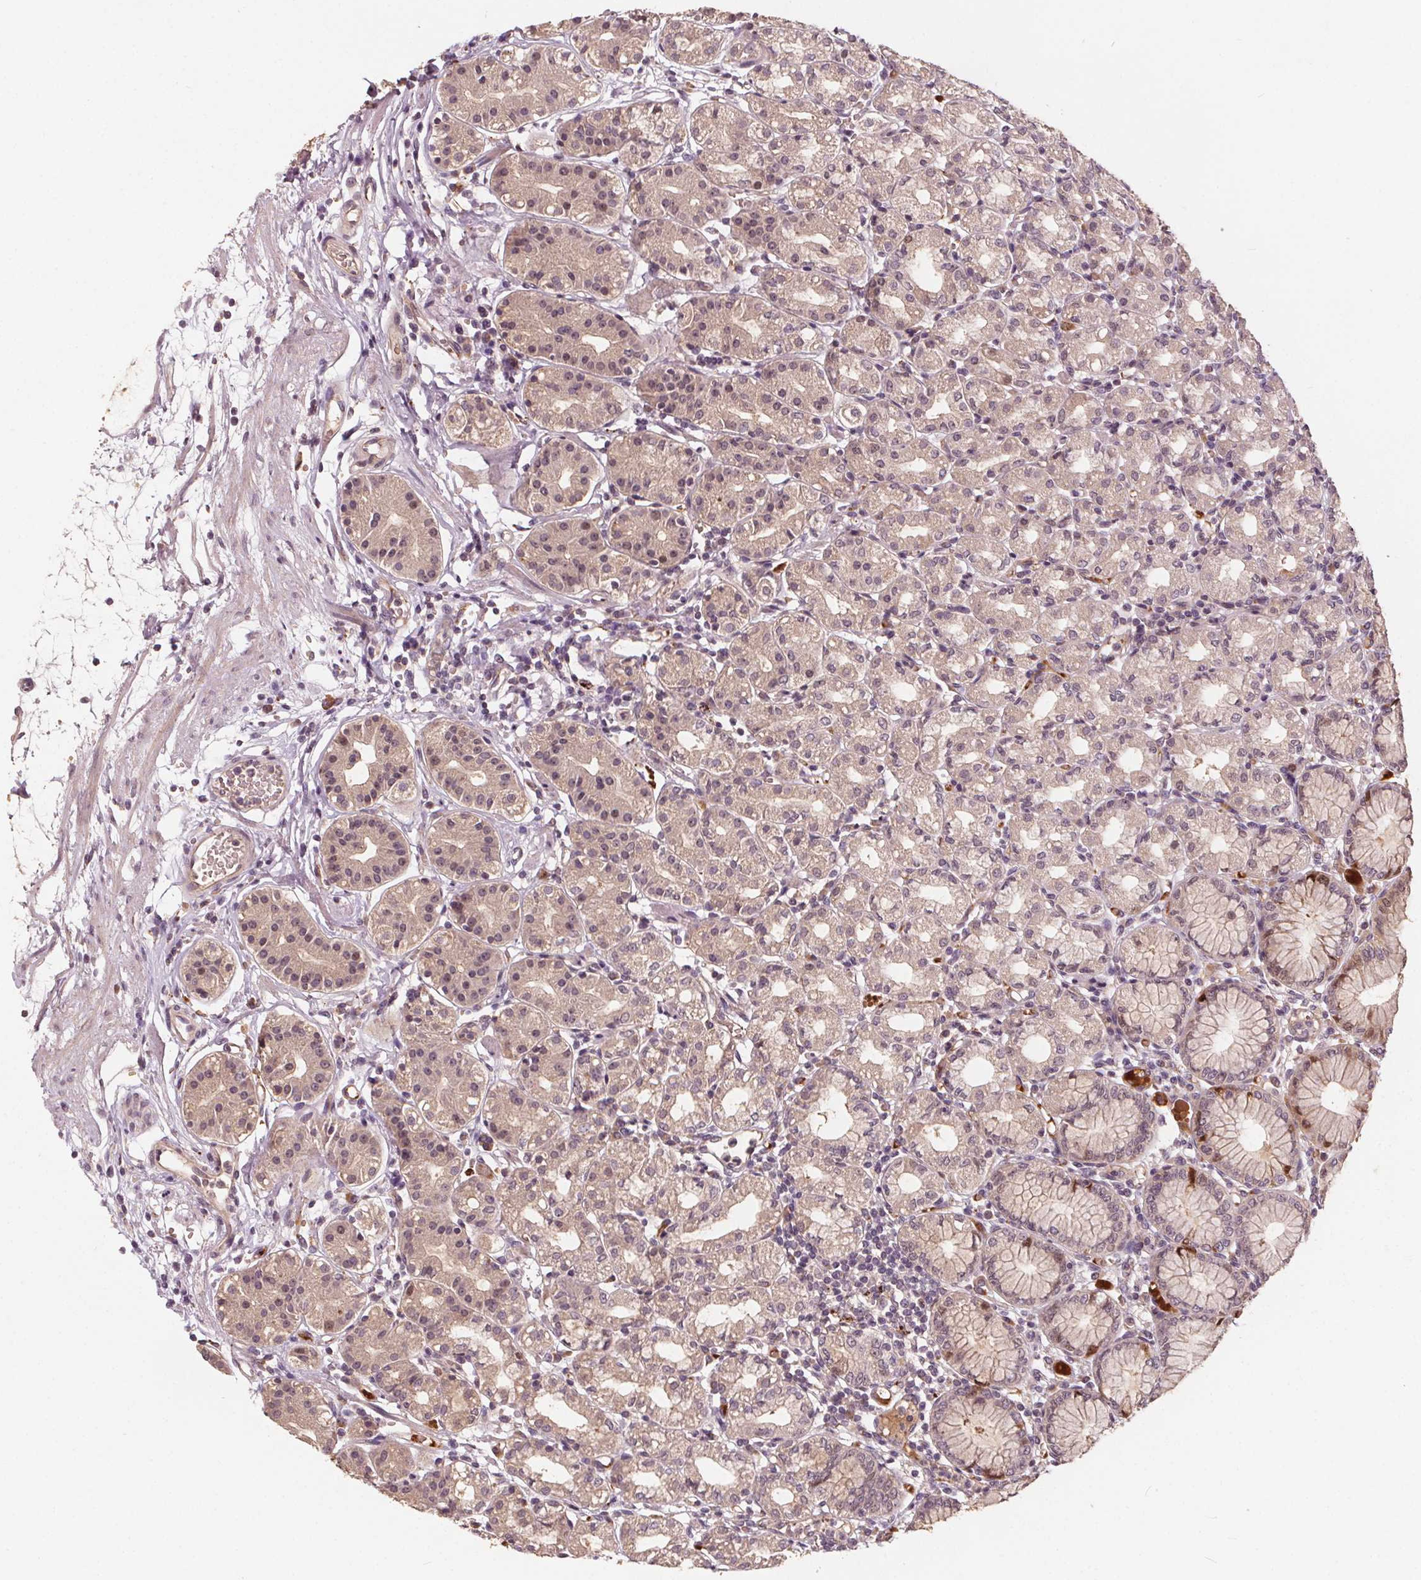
{"staining": {"intensity": "moderate", "quantity": "25%-75%", "location": "cytoplasmic/membranous,nuclear"}, "tissue": "stomach", "cell_type": "Glandular cells", "image_type": "normal", "snomed": [{"axis": "morphology", "description": "Normal tissue, NOS"}, {"axis": "topography", "description": "Skeletal muscle"}, {"axis": "topography", "description": "Stomach"}], "caption": "Human stomach stained for a protein (brown) shows moderate cytoplasmic/membranous,nuclear positive expression in about 25%-75% of glandular cells.", "gene": "IPO13", "patient": {"sex": "female", "age": 57}}